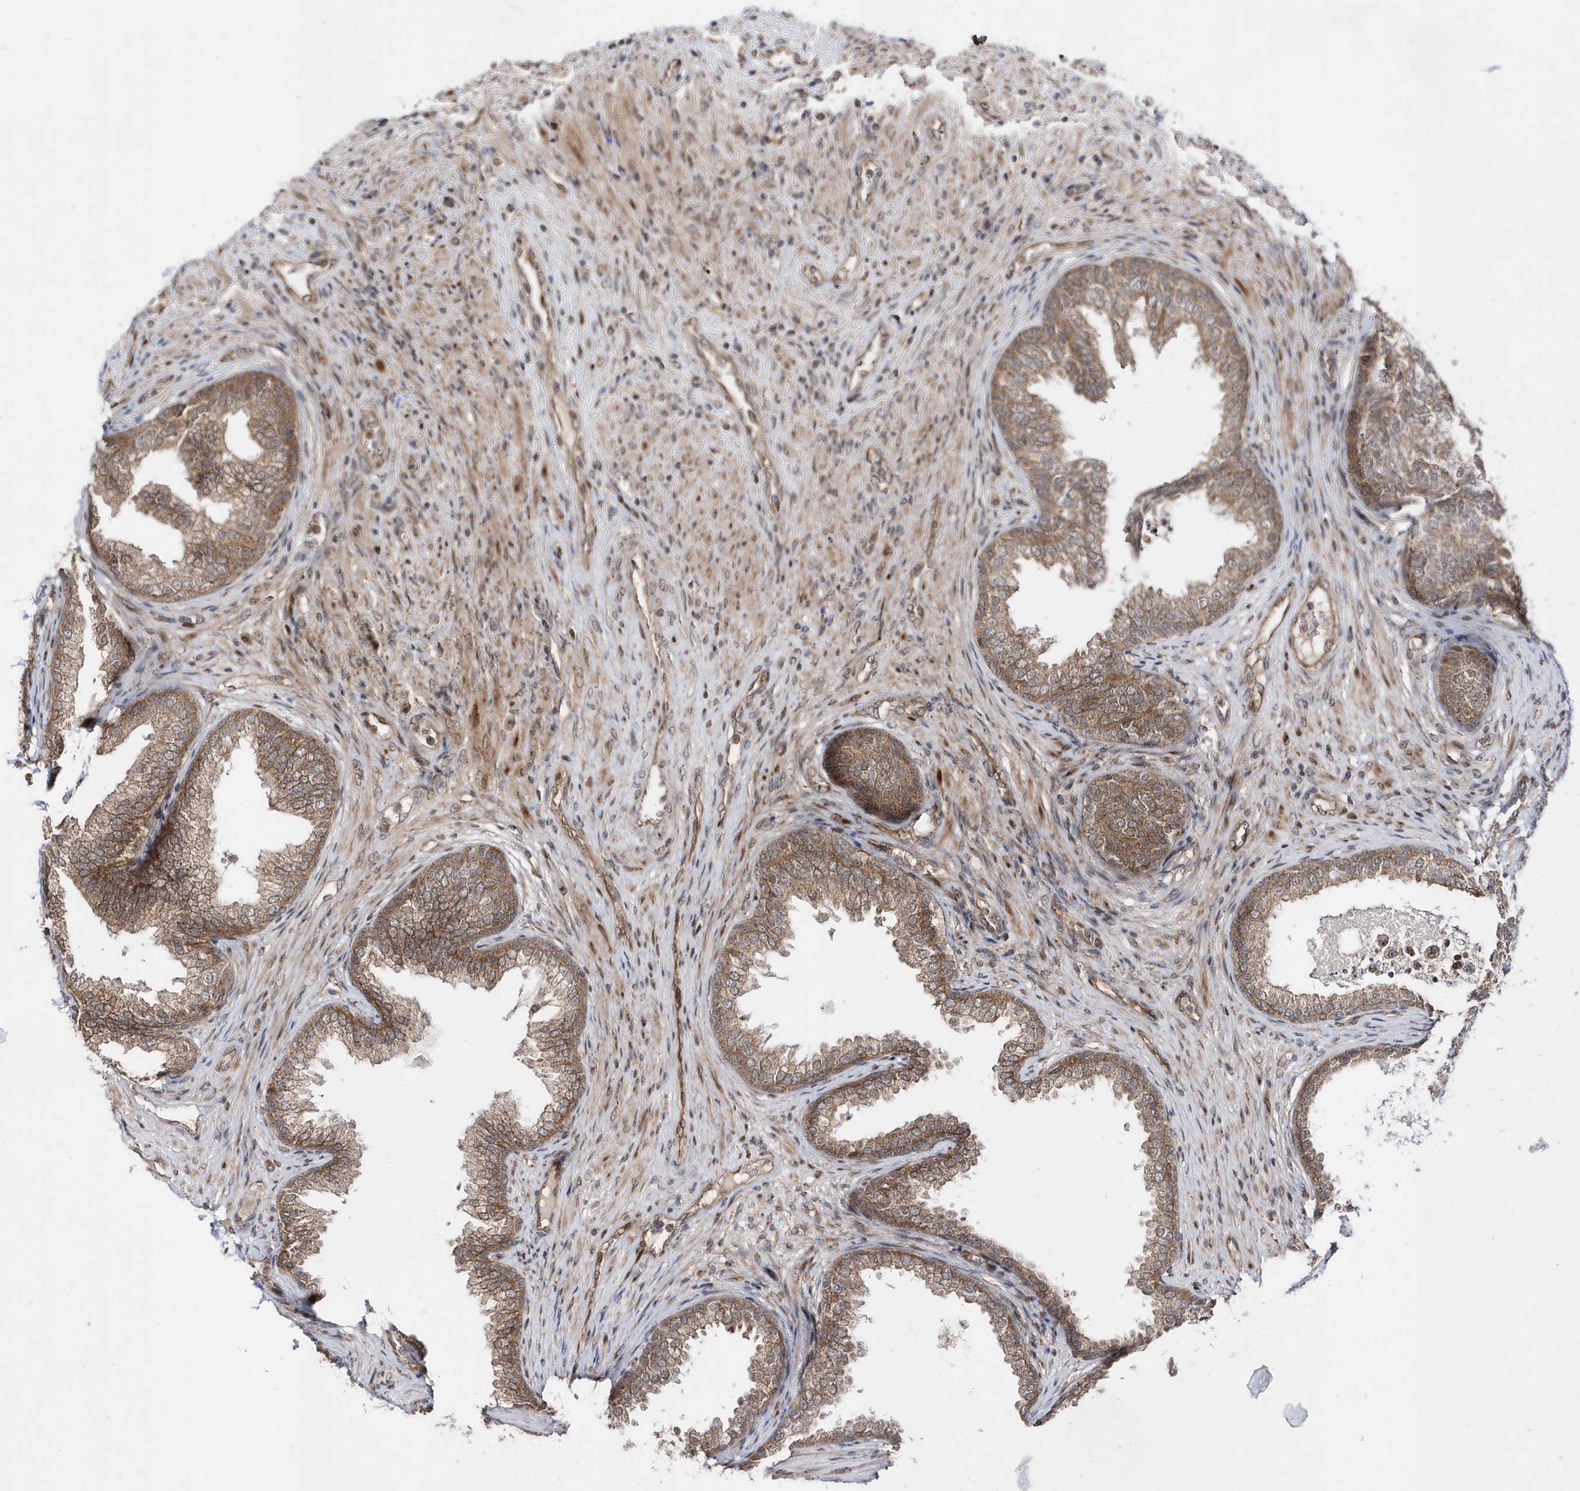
{"staining": {"intensity": "moderate", "quantity": ">75%", "location": "cytoplasmic/membranous"}, "tissue": "prostate", "cell_type": "Glandular cells", "image_type": "normal", "snomed": [{"axis": "morphology", "description": "Normal tissue, NOS"}, {"axis": "topography", "description": "Prostate"}], "caption": "Protein expression analysis of normal prostate displays moderate cytoplasmic/membranous expression in about >75% of glandular cells.", "gene": "DALRD3", "patient": {"sex": "male", "age": 76}}